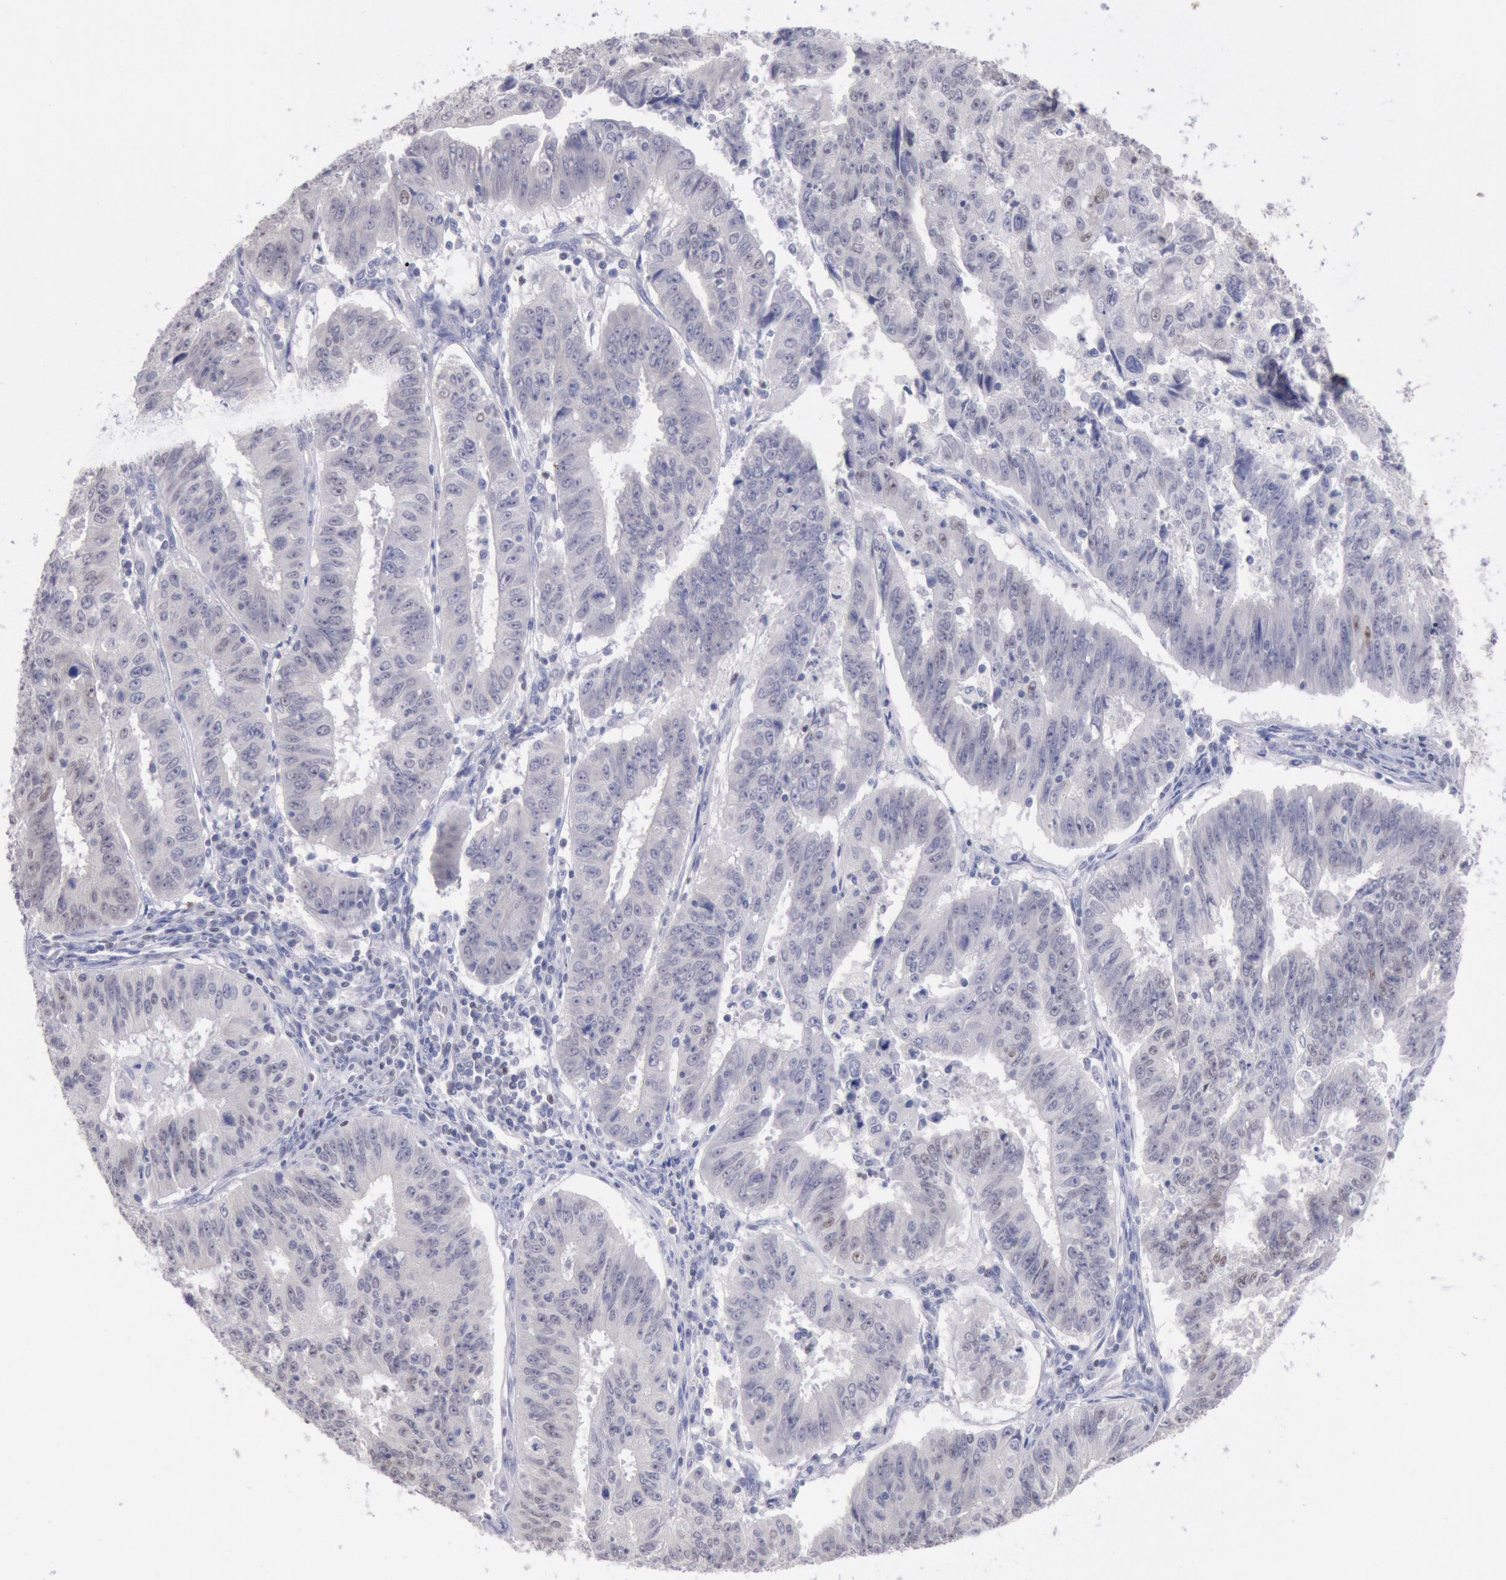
{"staining": {"intensity": "negative", "quantity": "none", "location": "none"}, "tissue": "endometrial cancer", "cell_type": "Tumor cells", "image_type": "cancer", "snomed": [{"axis": "morphology", "description": "Adenocarcinoma, NOS"}, {"axis": "topography", "description": "Endometrium"}], "caption": "There is no significant expression in tumor cells of endometrial cancer.", "gene": "RPS6KA5", "patient": {"sex": "female", "age": 42}}